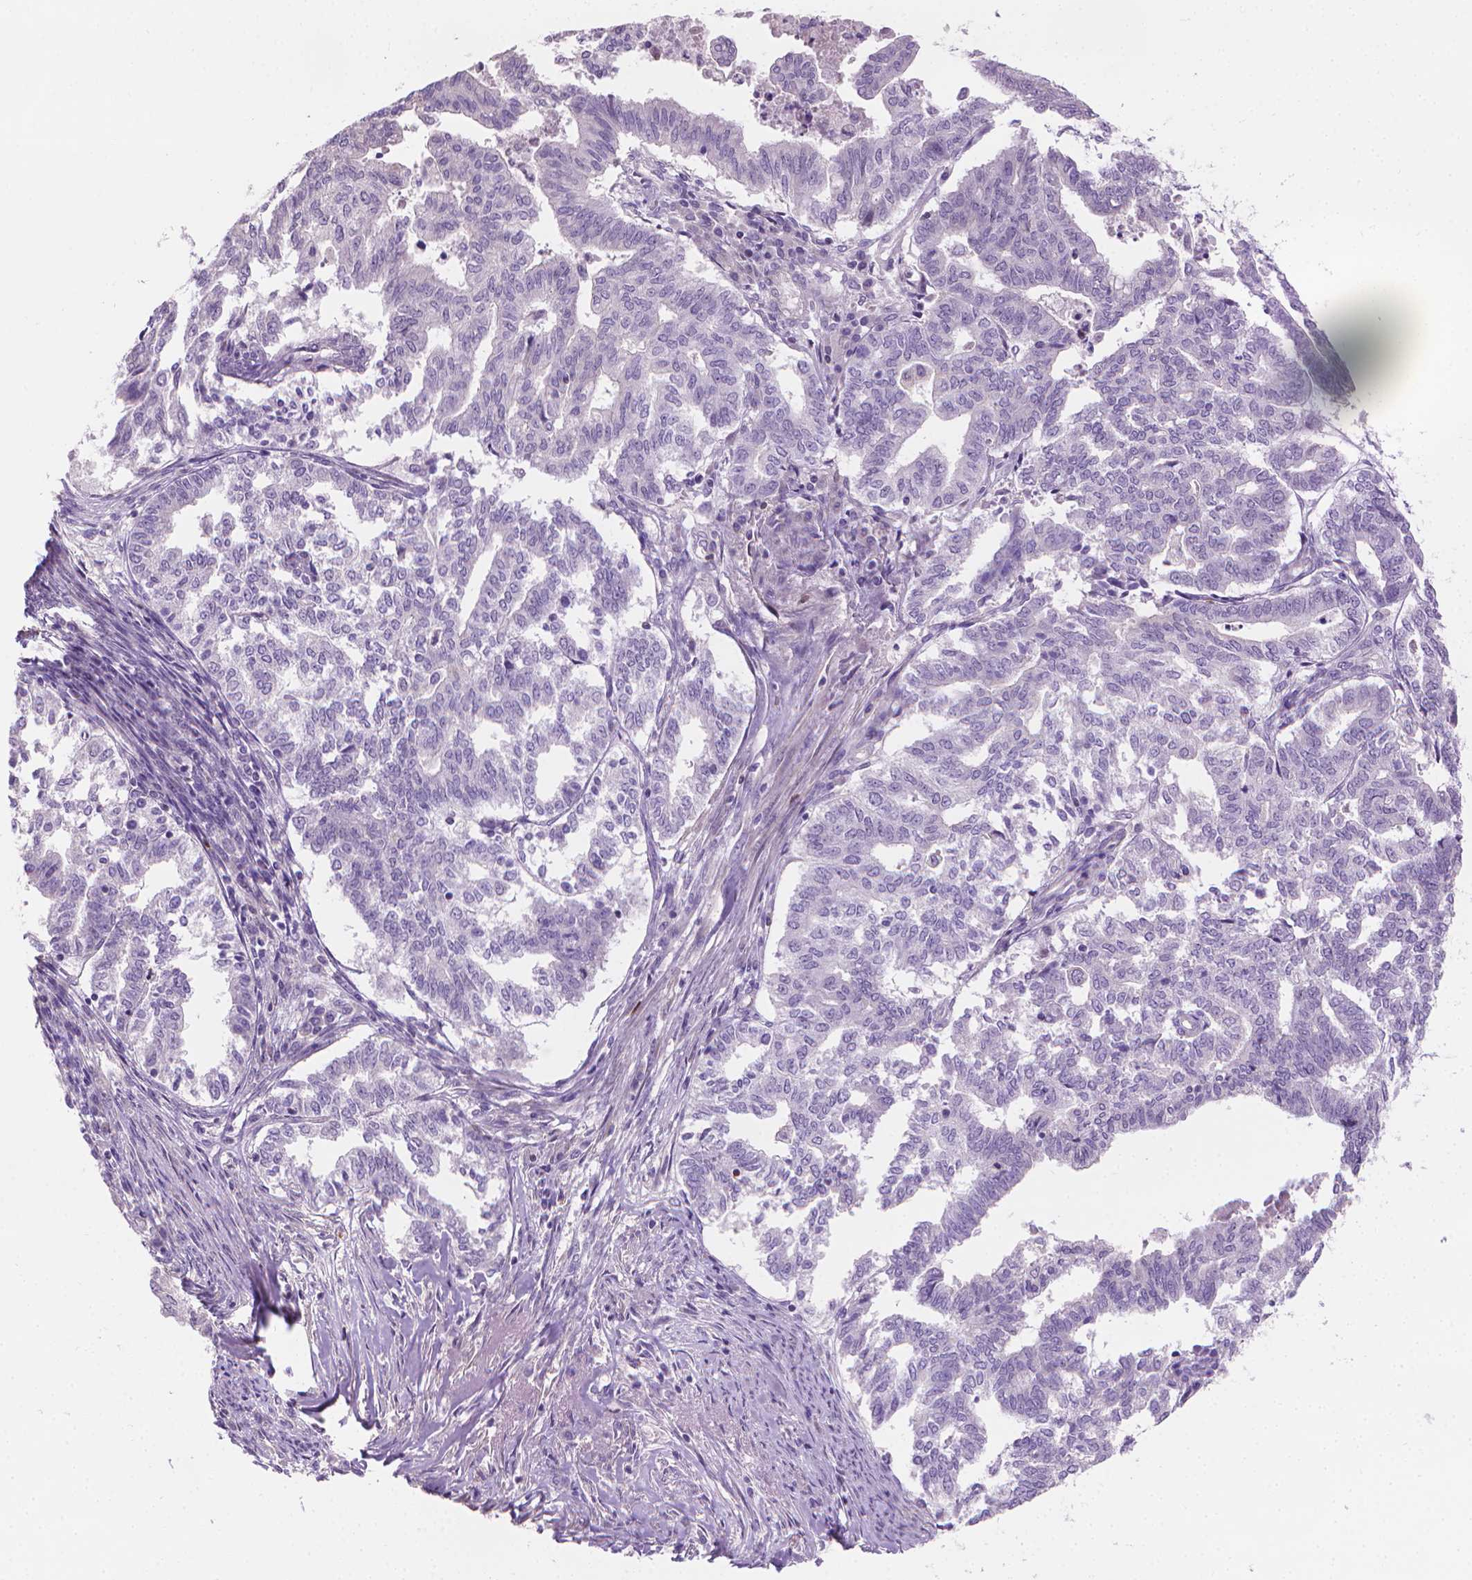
{"staining": {"intensity": "negative", "quantity": "none", "location": "none"}, "tissue": "endometrial cancer", "cell_type": "Tumor cells", "image_type": "cancer", "snomed": [{"axis": "morphology", "description": "Adenocarcinoma, NOS"}, {"axis": "topography", "description": "Endometrium"}], "caption": "Adenocarcinoma (endometrial) stained for a protein using immunohistochemistry shows no expression tumor cells.", "gene": "GSDMA", "patient": {"sex": "female", "age": 79}}